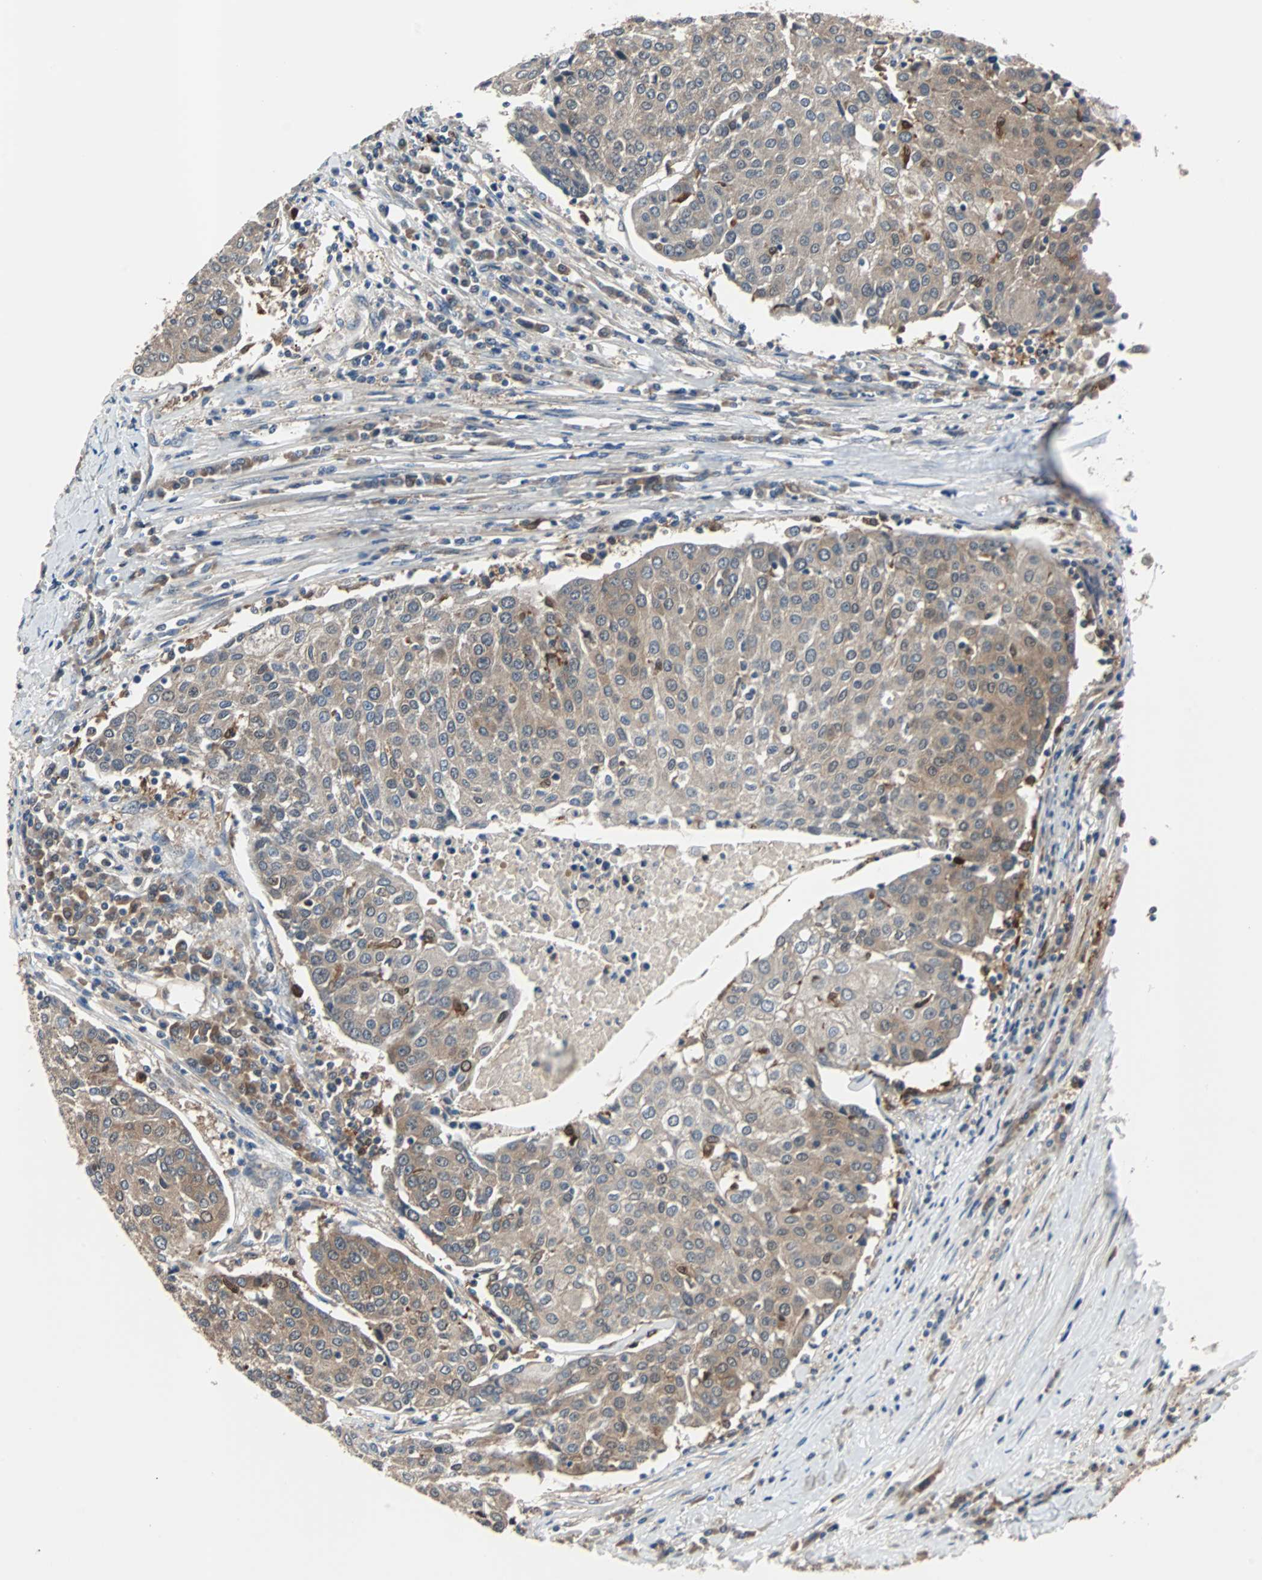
{"staining": {"intensity": "moderate", "quantity": ">75%", "location": "cytoplasmic/membranous"}, "tissue": "urothelial cancer", "cell_type": "Tumor cells", "image_type": "cancer", "snomed": [{"axis": "morphology", "description": "Urothelial carcinoma, High grade"}, {"axis": "topography", "description": "Urinary bladder"}], "caption": "High-grade urothelial carcinoma stained for a protein (brown) reveals moderate cytoplasmic/membranous positive expression in approximately >75% of tumor cells.", "gene": "PAK1", "patient": {"sex": "female", "age": 85}}